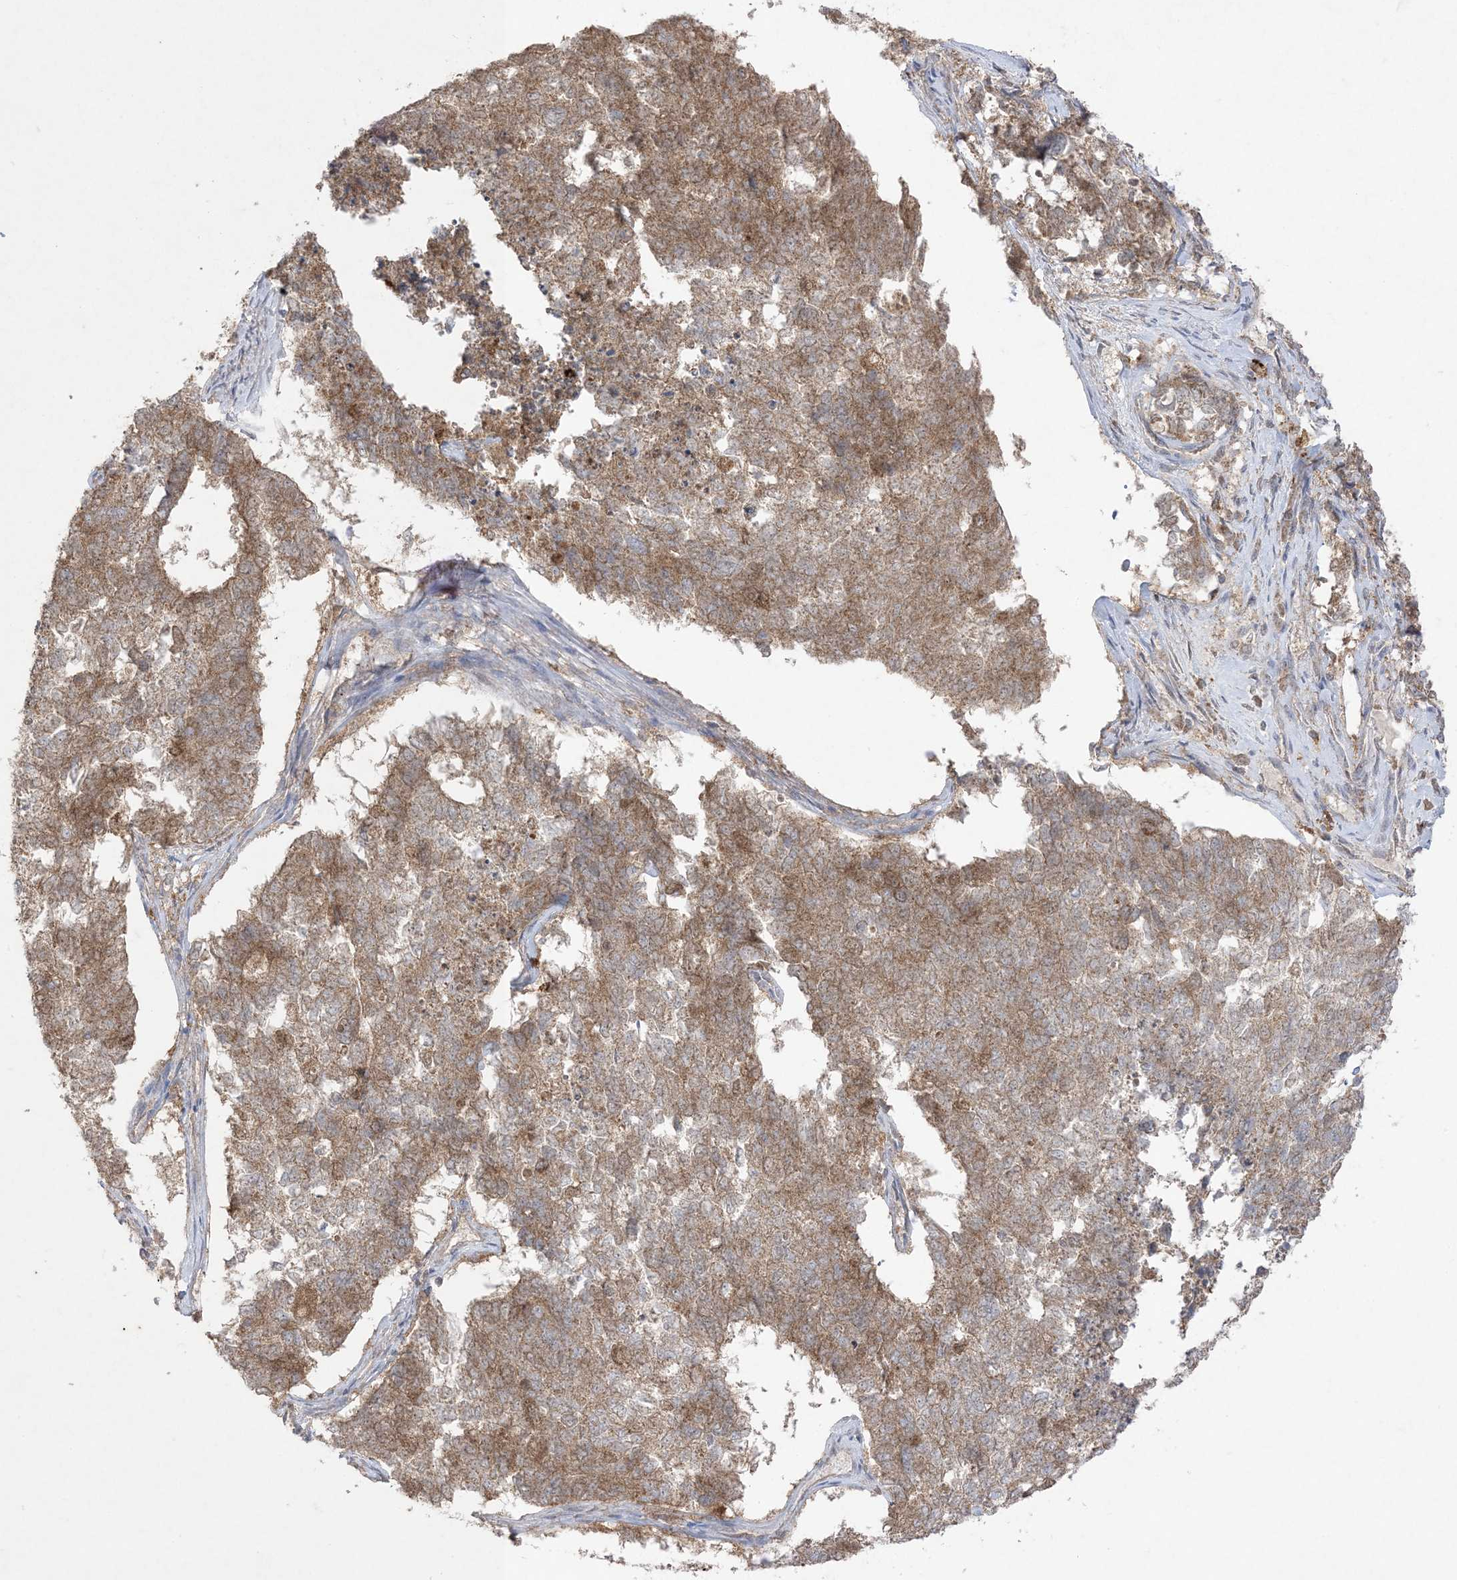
{"staining": {"intensity": "moderate", "quantity": ">75%", "location": "cytoplasmic/membranous"}, "tissue": "cervical cancer", "cell_type": "Tumor cells", "image_type": "cancer", "snomed": [{"axis": "morphology", "description": "Squamous cell carcinoma, NOS"}, {"axis": "topography", "description": "Cervix"}], "caption": "Immunohistochemical staining of human squamous cell carcinoma (cervical) displays medium levels of moderate cytoplasmic/membranous staining in approximately >75% of tumor cells. (DAB (3,3'-diaminobenzidine) = brown stain, brightfield microscopy at high magnification).", "gene": "UBE2C", "patient": {"sex": "female", "age": 63}}